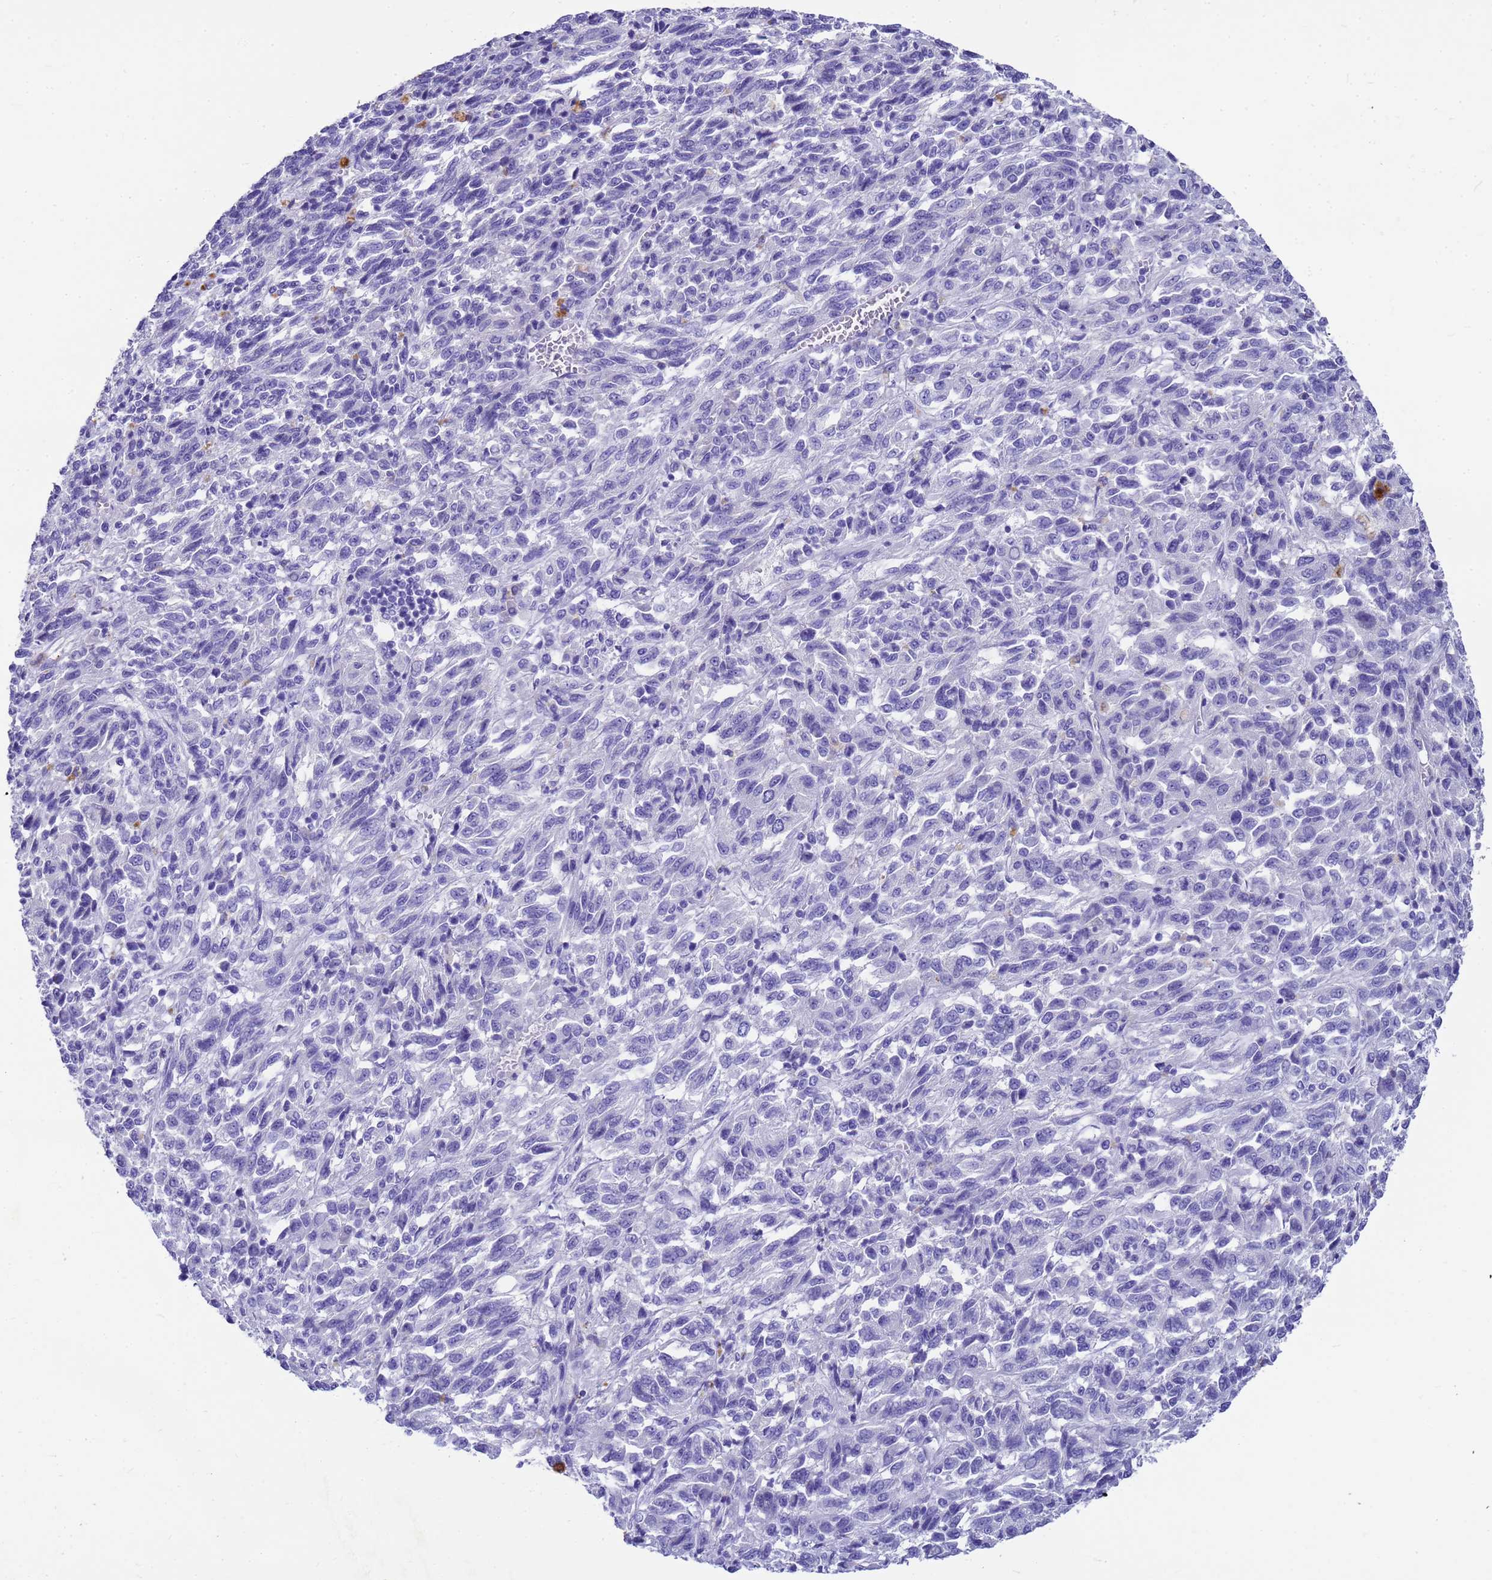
{"staining": {"intensity": "negative", "quantity": "none", "location": "none"}, "tissue": "melanoma", "cell_type": "Tumor cells", "image_type": "cancer", "snomed": [{"axis": "morphology", "description": "Malignant melanoma, Metastatic site"}, {"axis": "topography", "description": "Lung"}], "caption": "A micrograph of human malignant melanoma (metastatic site) is negative for staining in tumor cells.", "gene": "MS4A13", "patient": {"sex": "male", "age": 64}}